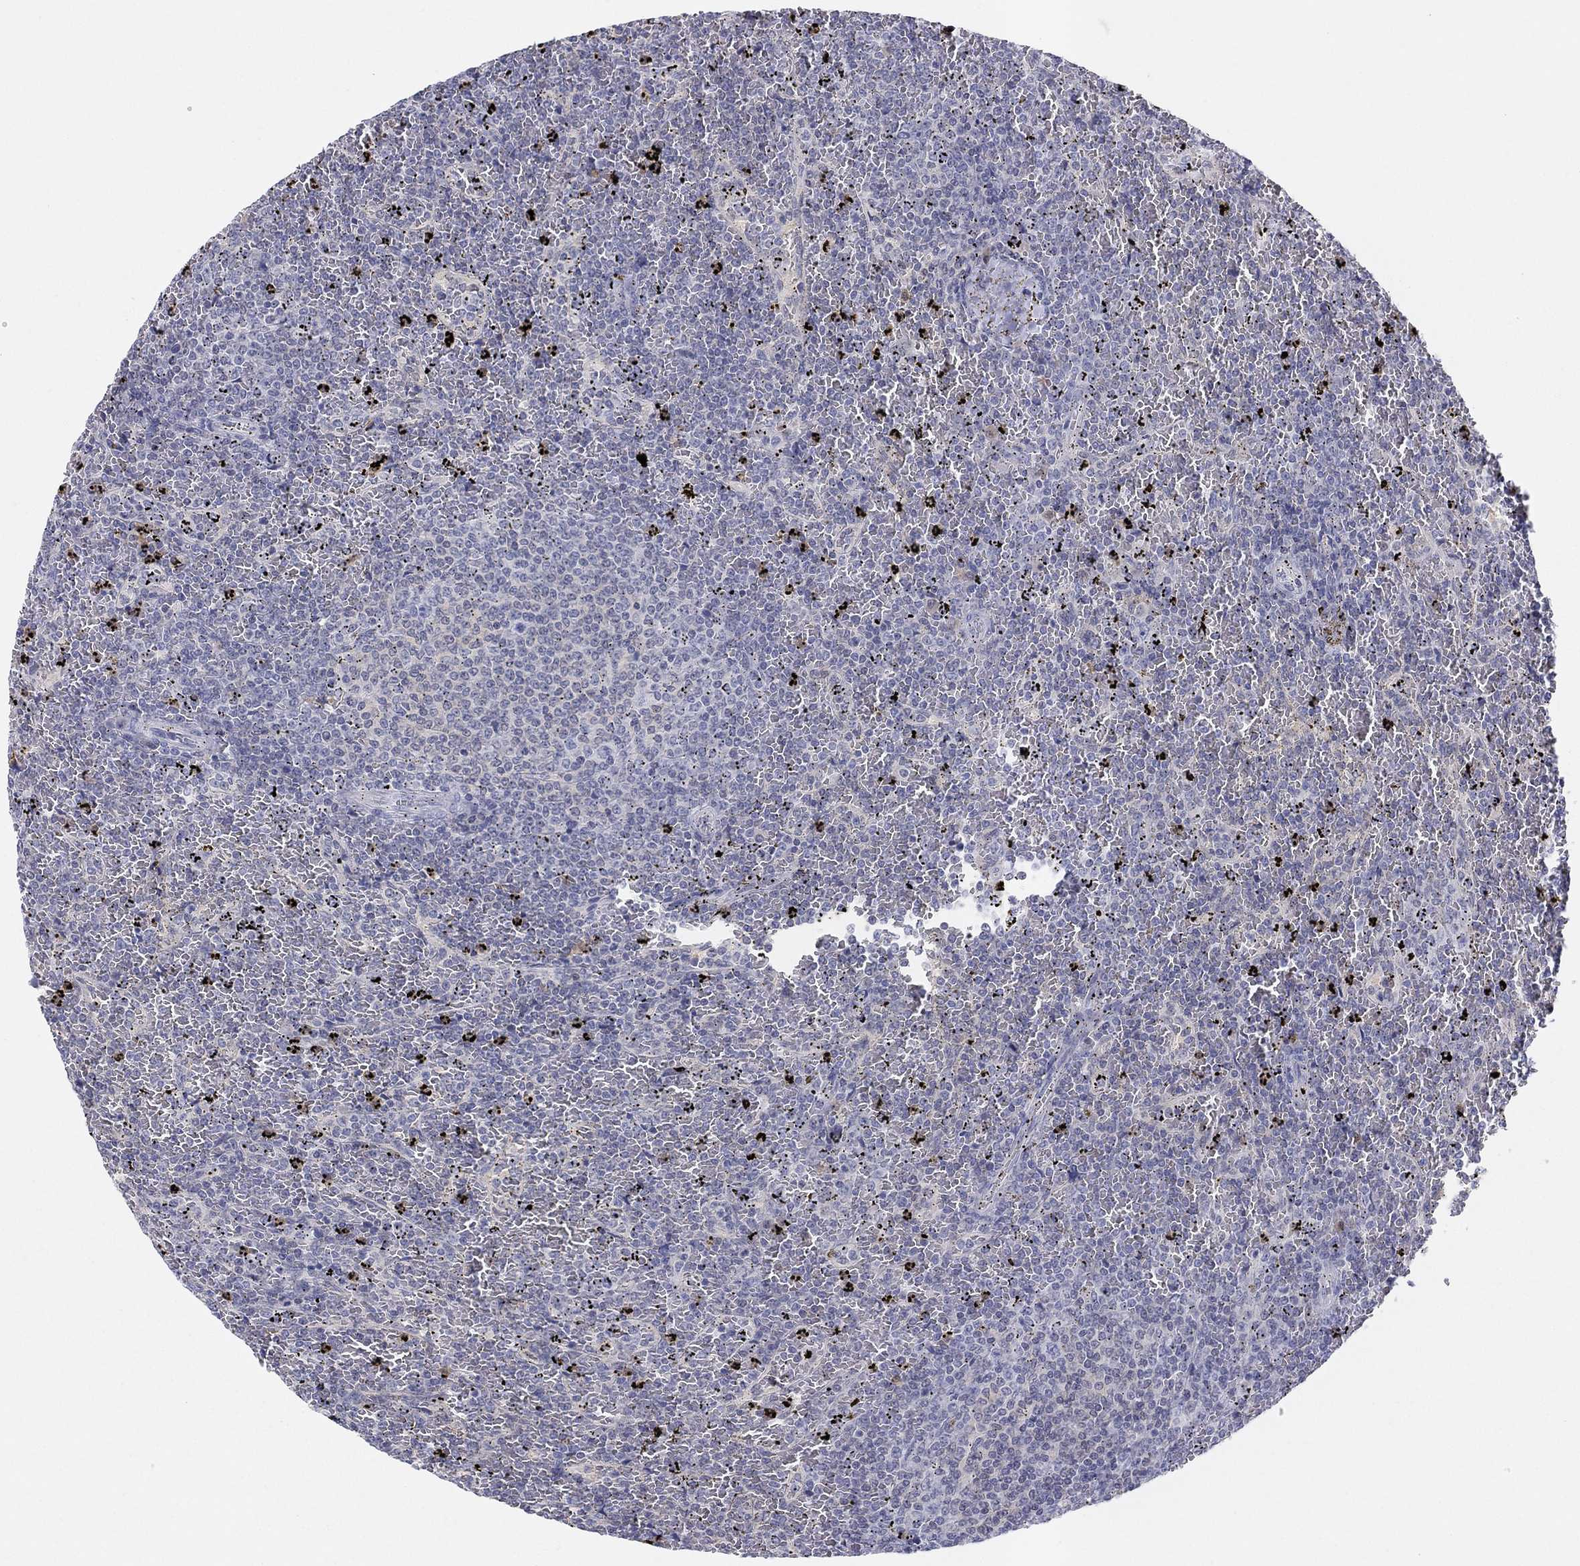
{"staining": {"intensity": "negative", "quantity": "none", "location": "none"}, "tissue": "lymphoma", "cell_type": "Tumor cells", "image_type": "cancer", "snomed": [{"axis": "morphology", "description": "Malignant lymphoma, non-Hodgkin's type, Low grade"}, {"axis": "topography", "description": "Spleen"}], "caption": "Malignant lymphoma, non-Hodgkin's type (low-grade) was stained to show a protein in brown. There is no significant expression in tumor cells. The staining was performed using DAB to visualize the protein expression in brown, while the nuclei were stained in blue with hematoxylin (Magnification: 20x).", "gene": "PDXK", "patient": {"sex": "female", "age": 77}}